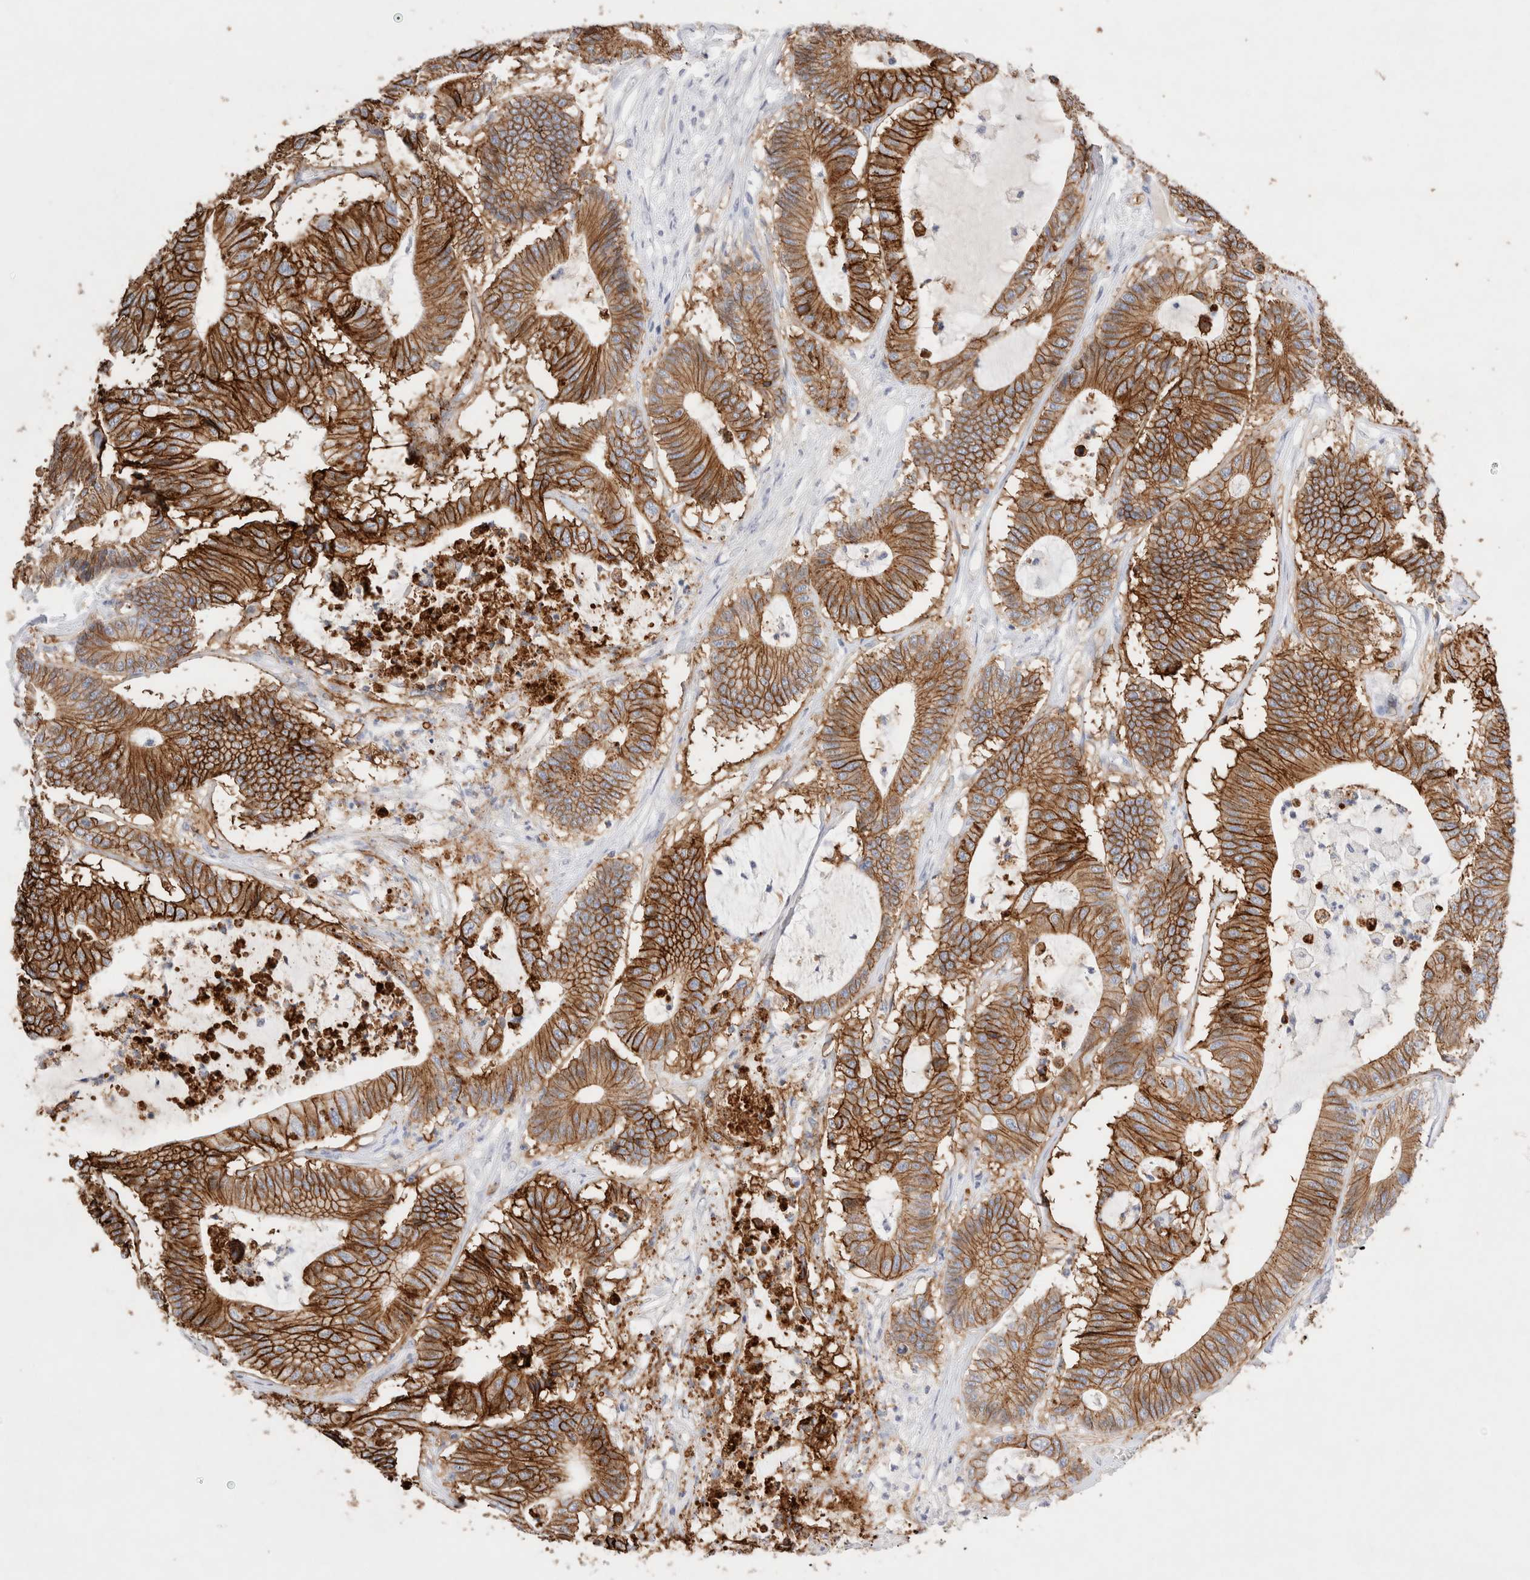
{"staining": {"intensity": "strong", "quantity": ">75%", "location": "cytoplasmic/membranous"}, "tissue": "colorectal cancer", "cell_type": "Tumor cells", "image_type": "cancer", "snomed": [{"axis": "morphology", "description": "Adenocarcinoma, NOS"}, {"axis": "topography", "description": "Colon"}], "caption": "A photomicrograph of human adenocarcinoma (colorectal) stained for a protein displays strong cytoplasmic/membranous brown staining in tumor cells.", "gene": "EPCAM", "patient": {"sex": "female", "age": 84}}